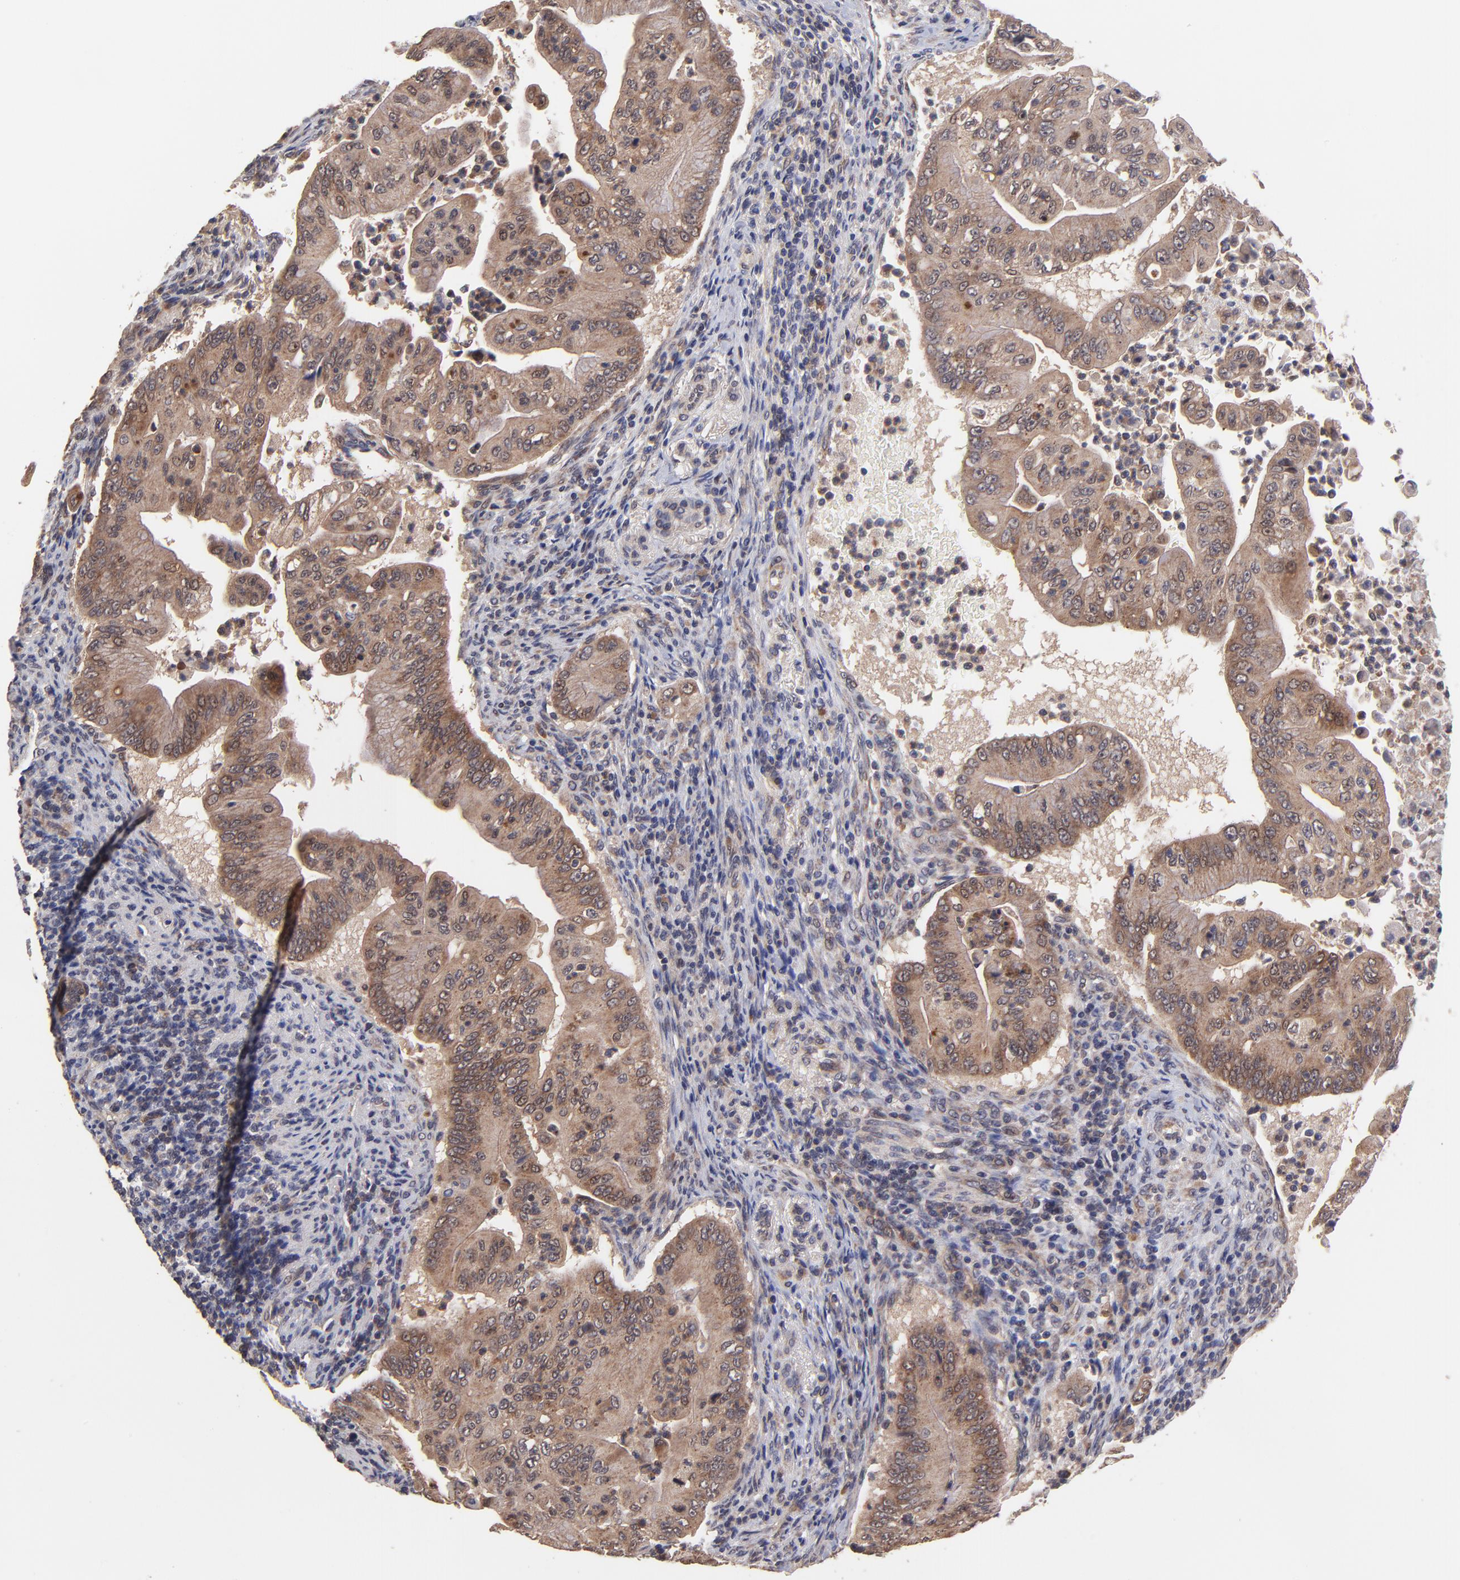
{"staining": {"intensity": "moderate", "quantity": ">75%", "location": "cytoplasmic/membranous"}, "tissue": "pancreatic cancer", "cell_type": "Tumor cells", "image_type": "cancer", "snomed": [{"axis": "morphology", "description": "Adenocarcinoma, NOS"}, {"axis": "topography", "description": "Pancreas"}], "caption": "An immunohistochemistry (IHC) histopathology image of neoplastic tissue is shown. Protein staining in brown highlights moderate cytoplasmic/membranous positivity in pancreatic cancer (adenocarcinoma) within tumor cells.", "gene": "BAIAP2L2", "patient": {"sex": "male", "age": 62}}